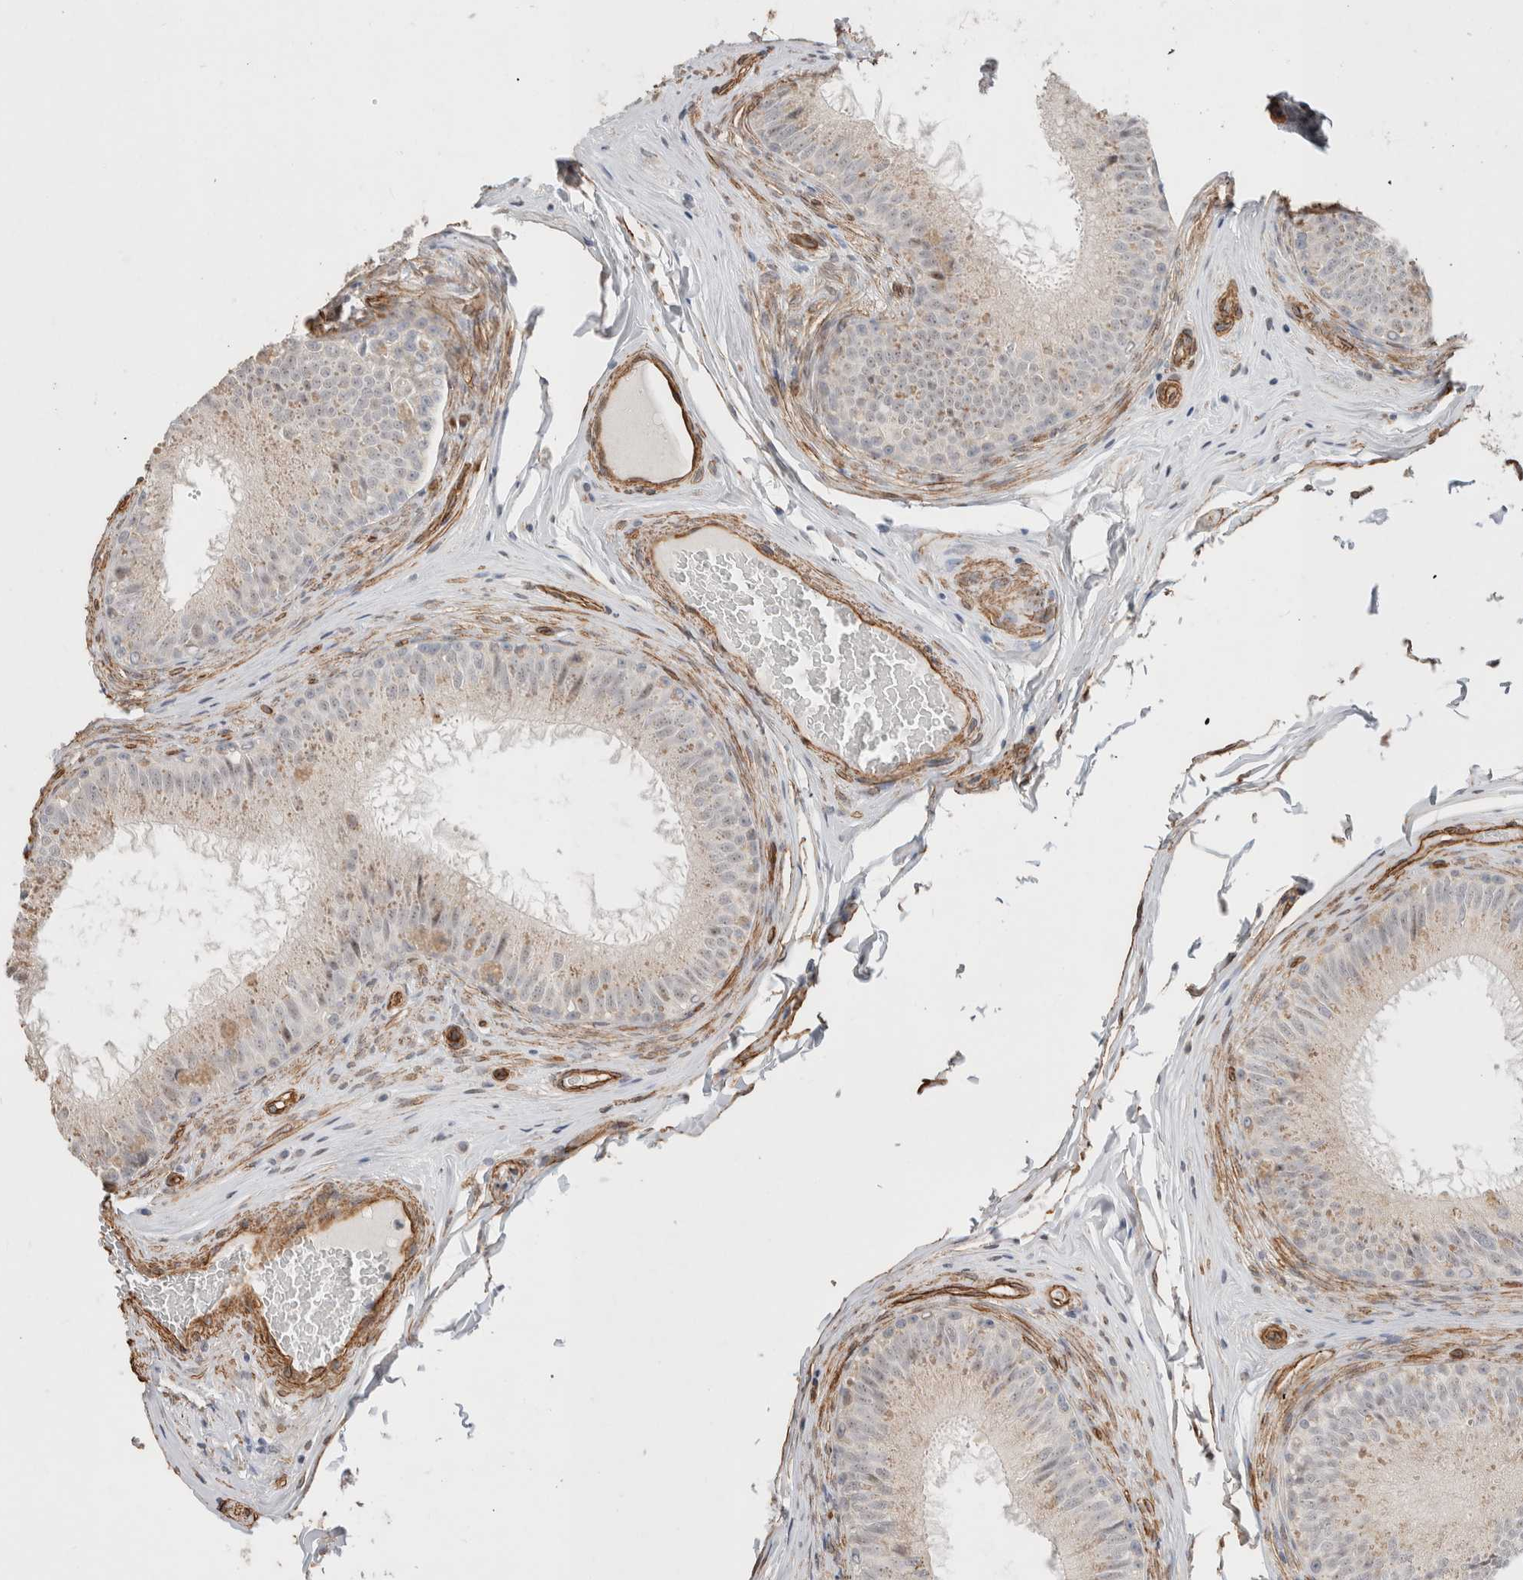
{"staining": {"intensity": "weak", "quantity": "25%-75%", "location": "cytoplasmic/membranous"}, "tissue": "epididymis", "cell_type": "Glandular cells", "image_type": "normal", "snomed": [{"axis": "morphology", "description": "Normal tissue, NOS"}, {"axis": "topography", "description": "Epididymis"}], "caption": "Epididymis was stained to show a protein in brown. There is low levels of weak cytoplasmic/membranous positivity in about 25%-75% of glandular cells.", "gene": "CAAP1", "patient": {"sex": "male", "age": 32}}